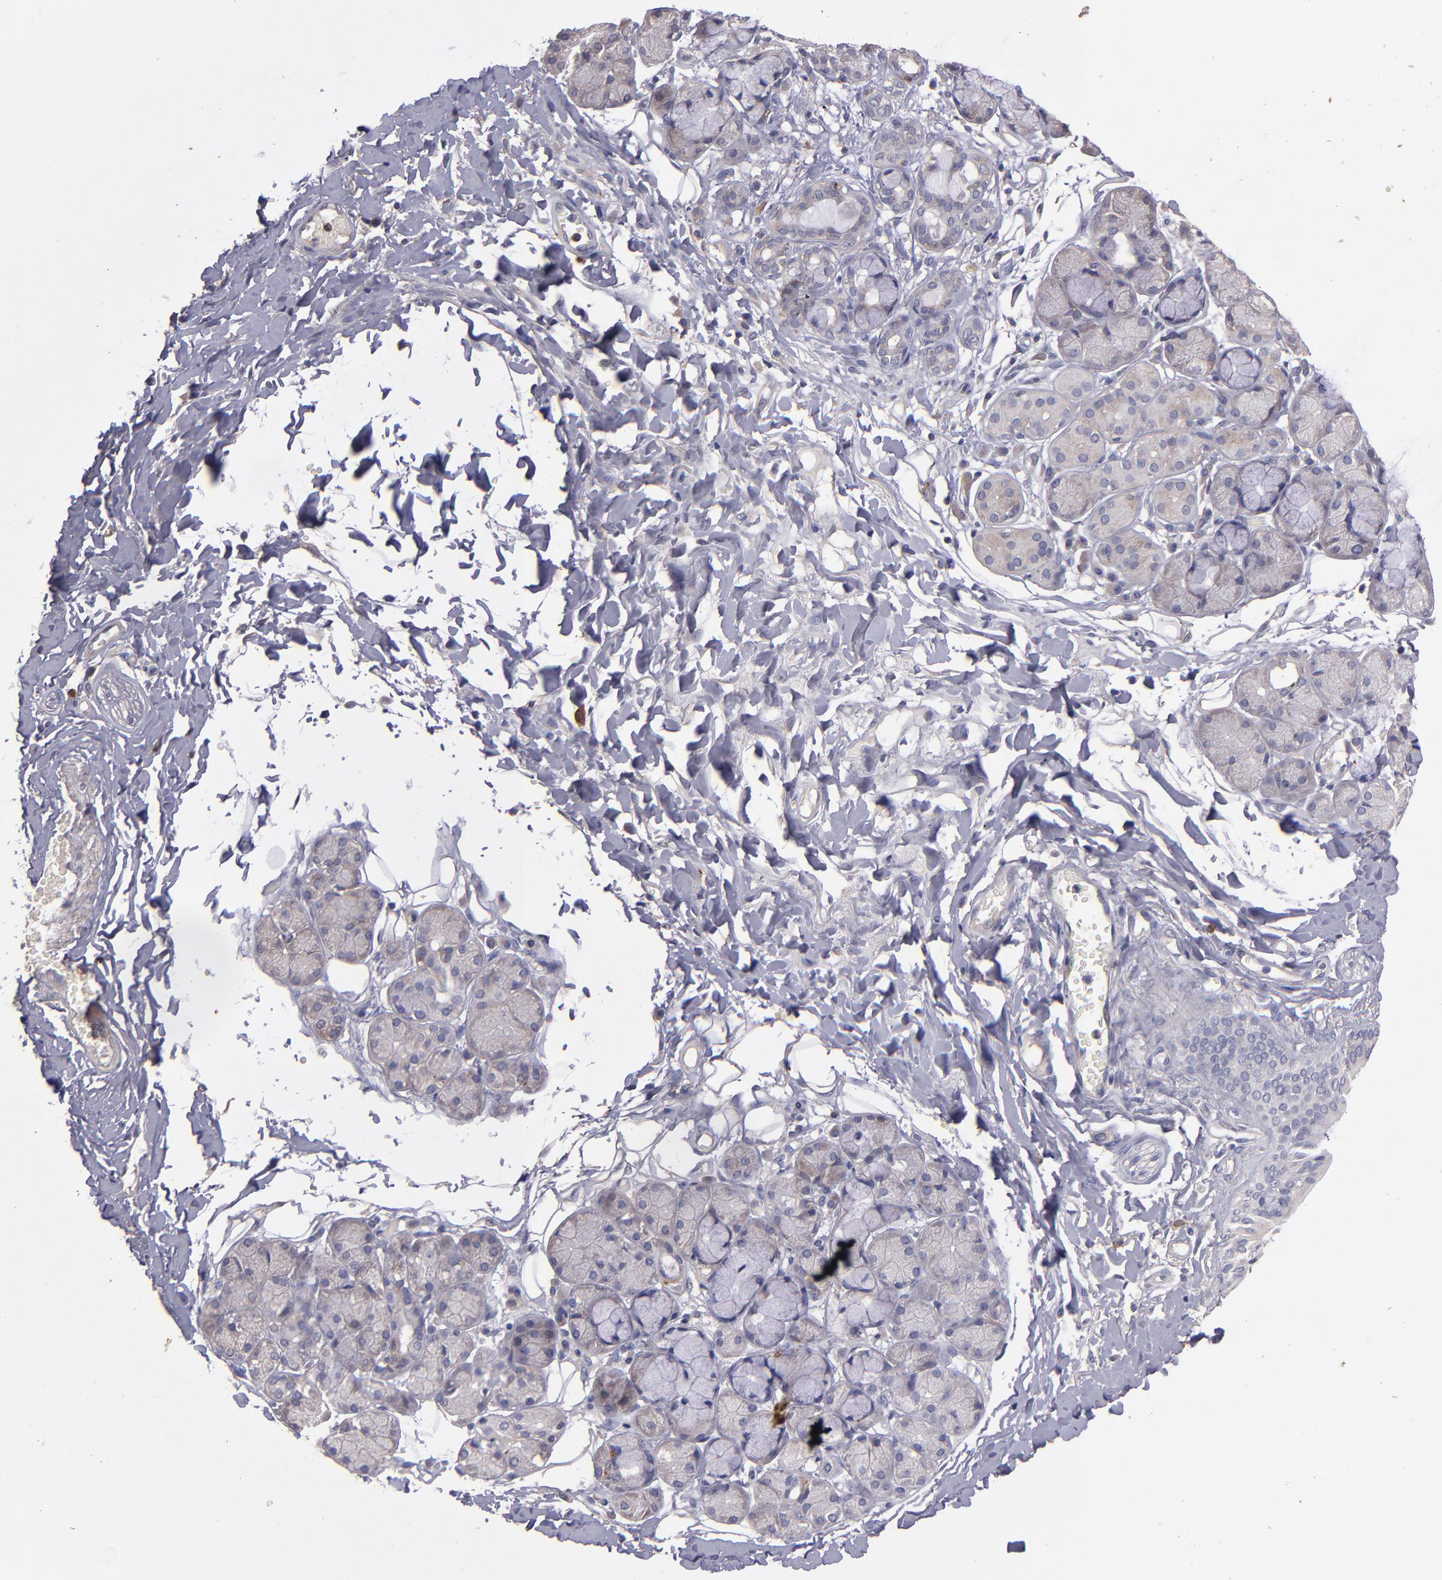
{"staining": {"intensity": "weak", "quantity": "<25%", "location": "cytoplasmic/membranous"}, "tissue": "salivary gland", "cell_type": "Glandular cells", "image_type": "normal", "snomed": [{"axis": "morphology", "description": "Normal tissue, NOS"}, {"axis": "topography", "description": "Skeletal muscle"}, {"axis": "topography", "description": "Oral tissue"}, {"axis": "topography", "description": "Salivary gland"}, {"axis": "topography", "description": "Peripheral nerve tissue"}], "caption": "Protein analysis of unremarkable salivary gland displays no significant positivity in glandular cells.", "gene": "MAGEE1", "patient": {"sex": "male", "age": 54}}